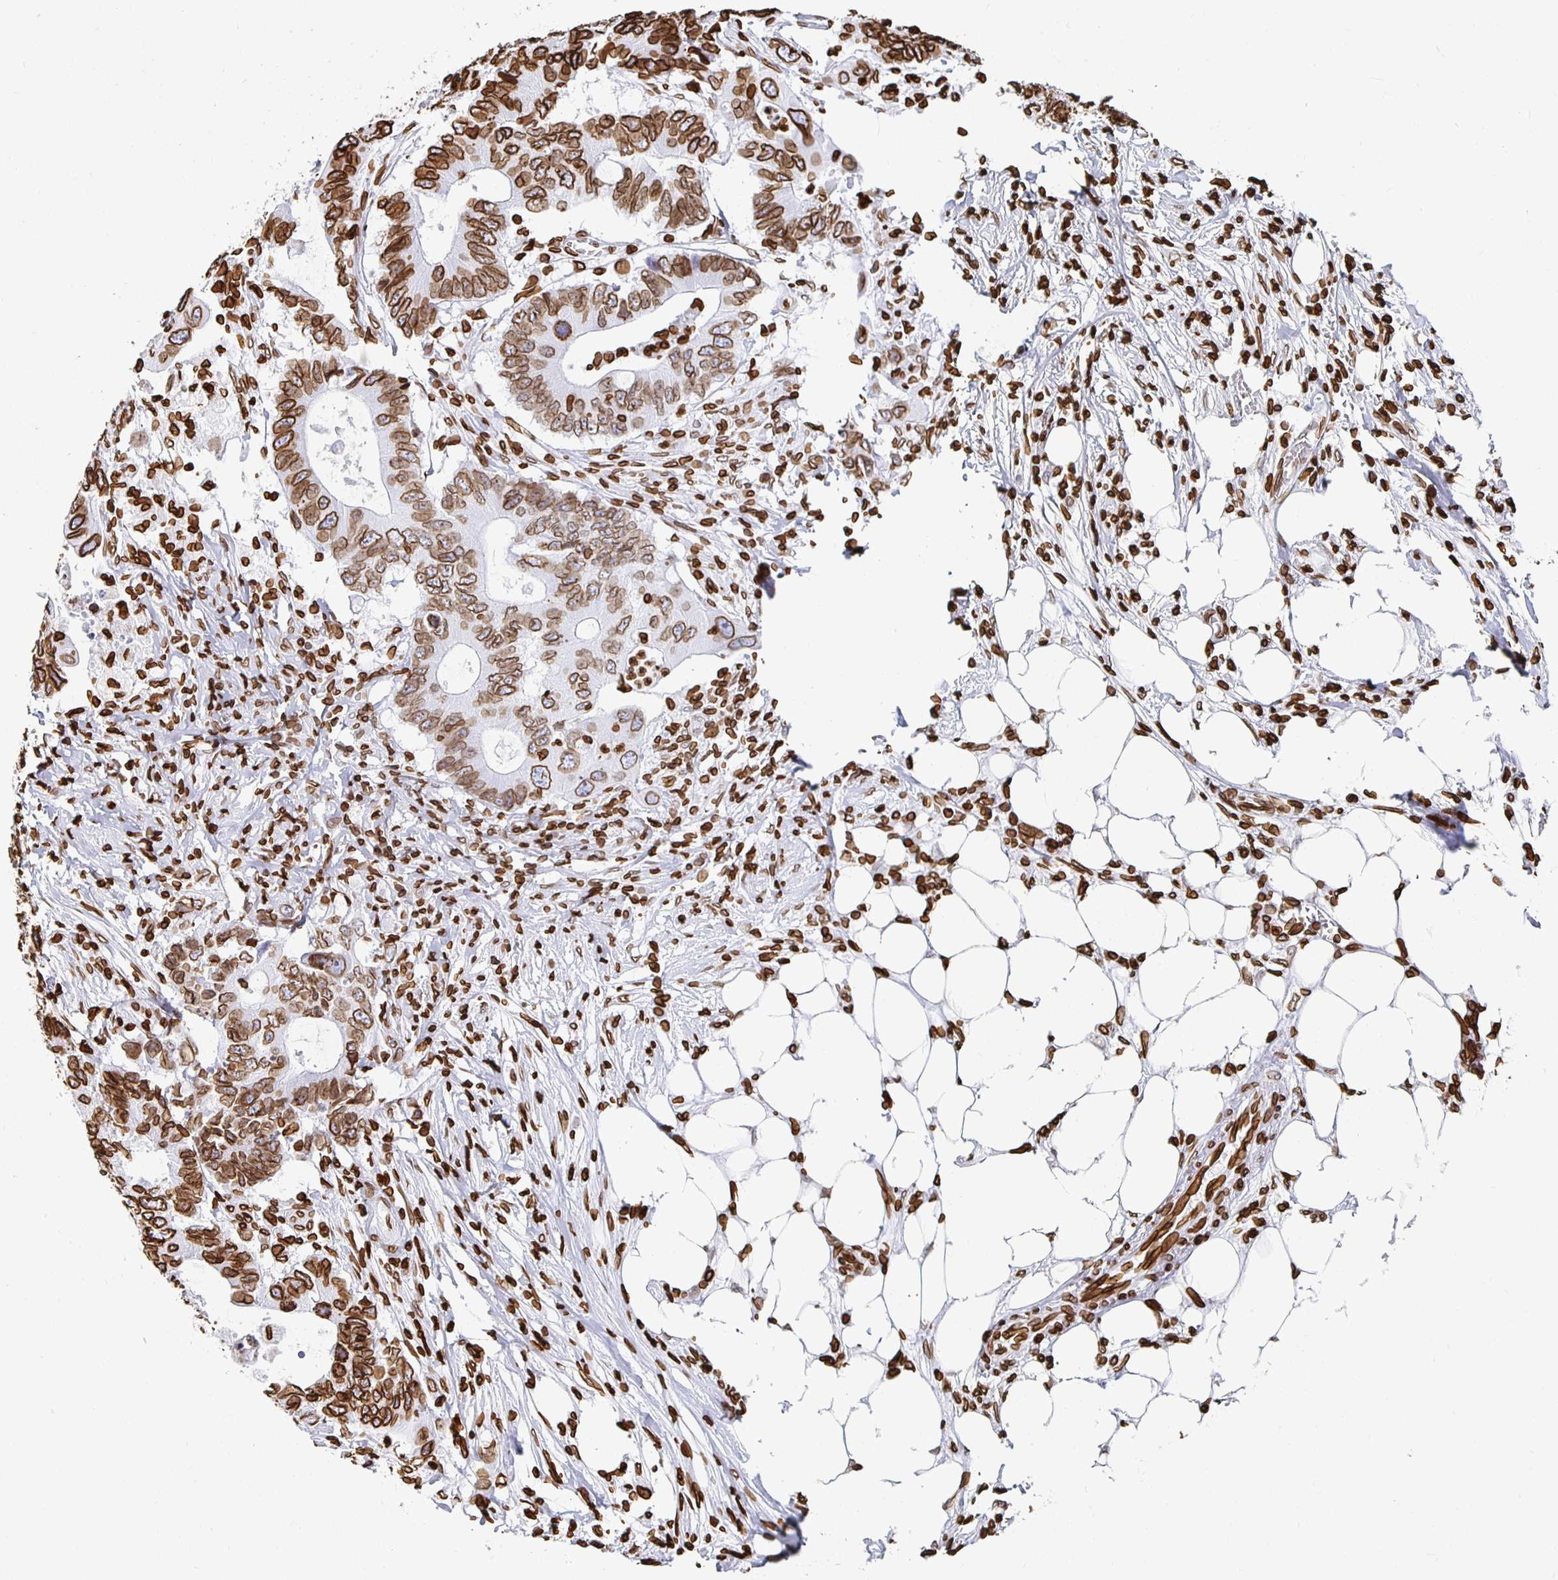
{"staining": {"intensity": "moderate", "quantity": ">75%", "location": "cytoplasmic/membranous,nuclear"}, "tissue": "colorectal cancer", "cell_type": "Tumor cells", "image_type": "cancer", "snomed": [{"axis": "morphology", "description": "Adenocarcinoma, NOS"}, {"axis": "topography", "description": "Colon"}], "caption": "Tumor cells exhibit medium levels of moderate cytoplasmic/membranous and nuclear positivity in about >75% of cells in human adenocarcinoma (colorectal). (DAB = brown stain, brightfield microscopy at high magnification).", "gene": "LMNB1", "patient": {"sex": "male", "age": 71}}